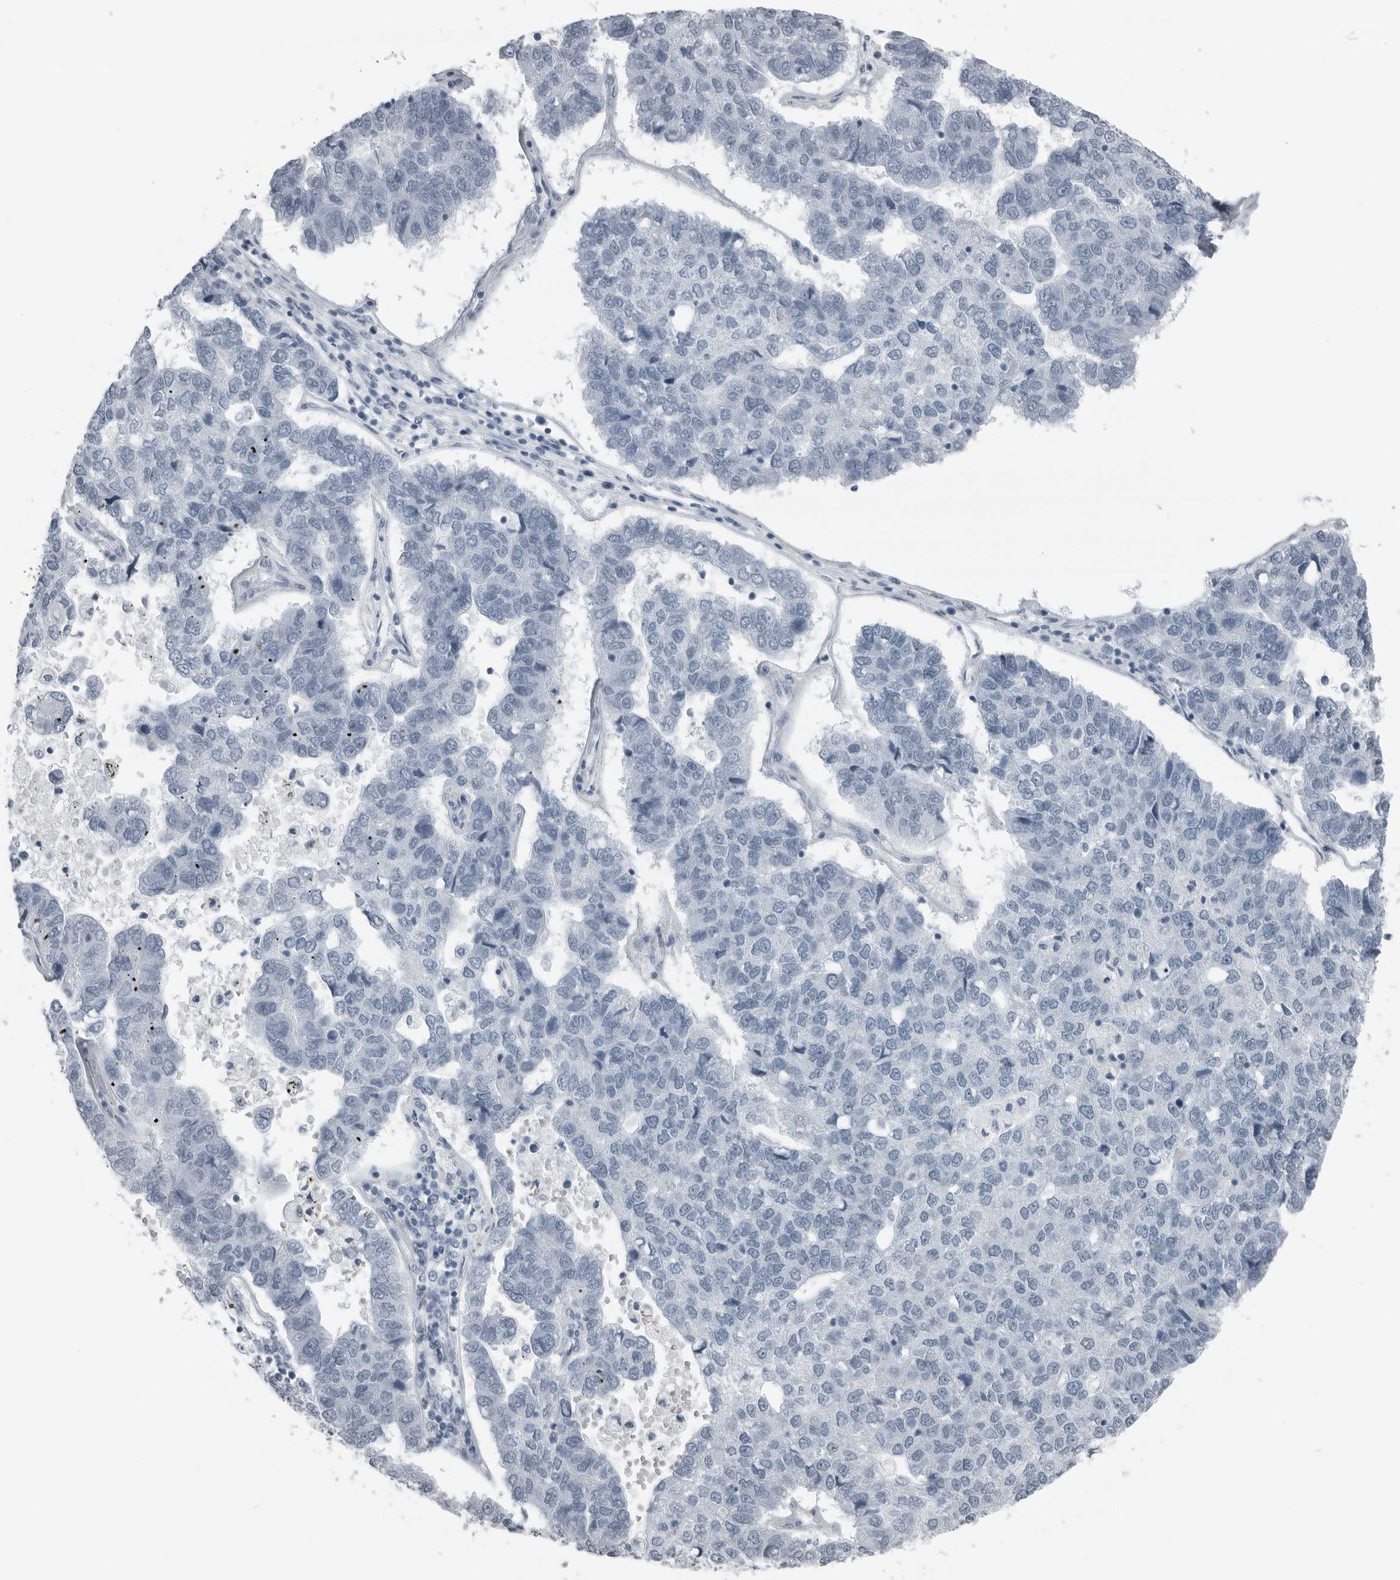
{"staining": {"intensity": "negative", "quantity": "none", "location": "none"}, "tissue": "pancreatic cancer", "cell_type": "Tumor cells", "image_type": "cancer", "snomed": [{"axis": "morphology", "description": "Adenocarcinoma, NOS"}, {"axis": "topography", "description": "Pancreas"}], "caption": "A high-resolution photomicrograph shows immunohistochemistry (IHC) staining of pancreatic cancer (adenocarcinoma), which reveals no significant staining in tumor cells. Nuclei are stained in blue.", "gene": "PRSS1", "patient": {"sex": "female", "age": 61}}